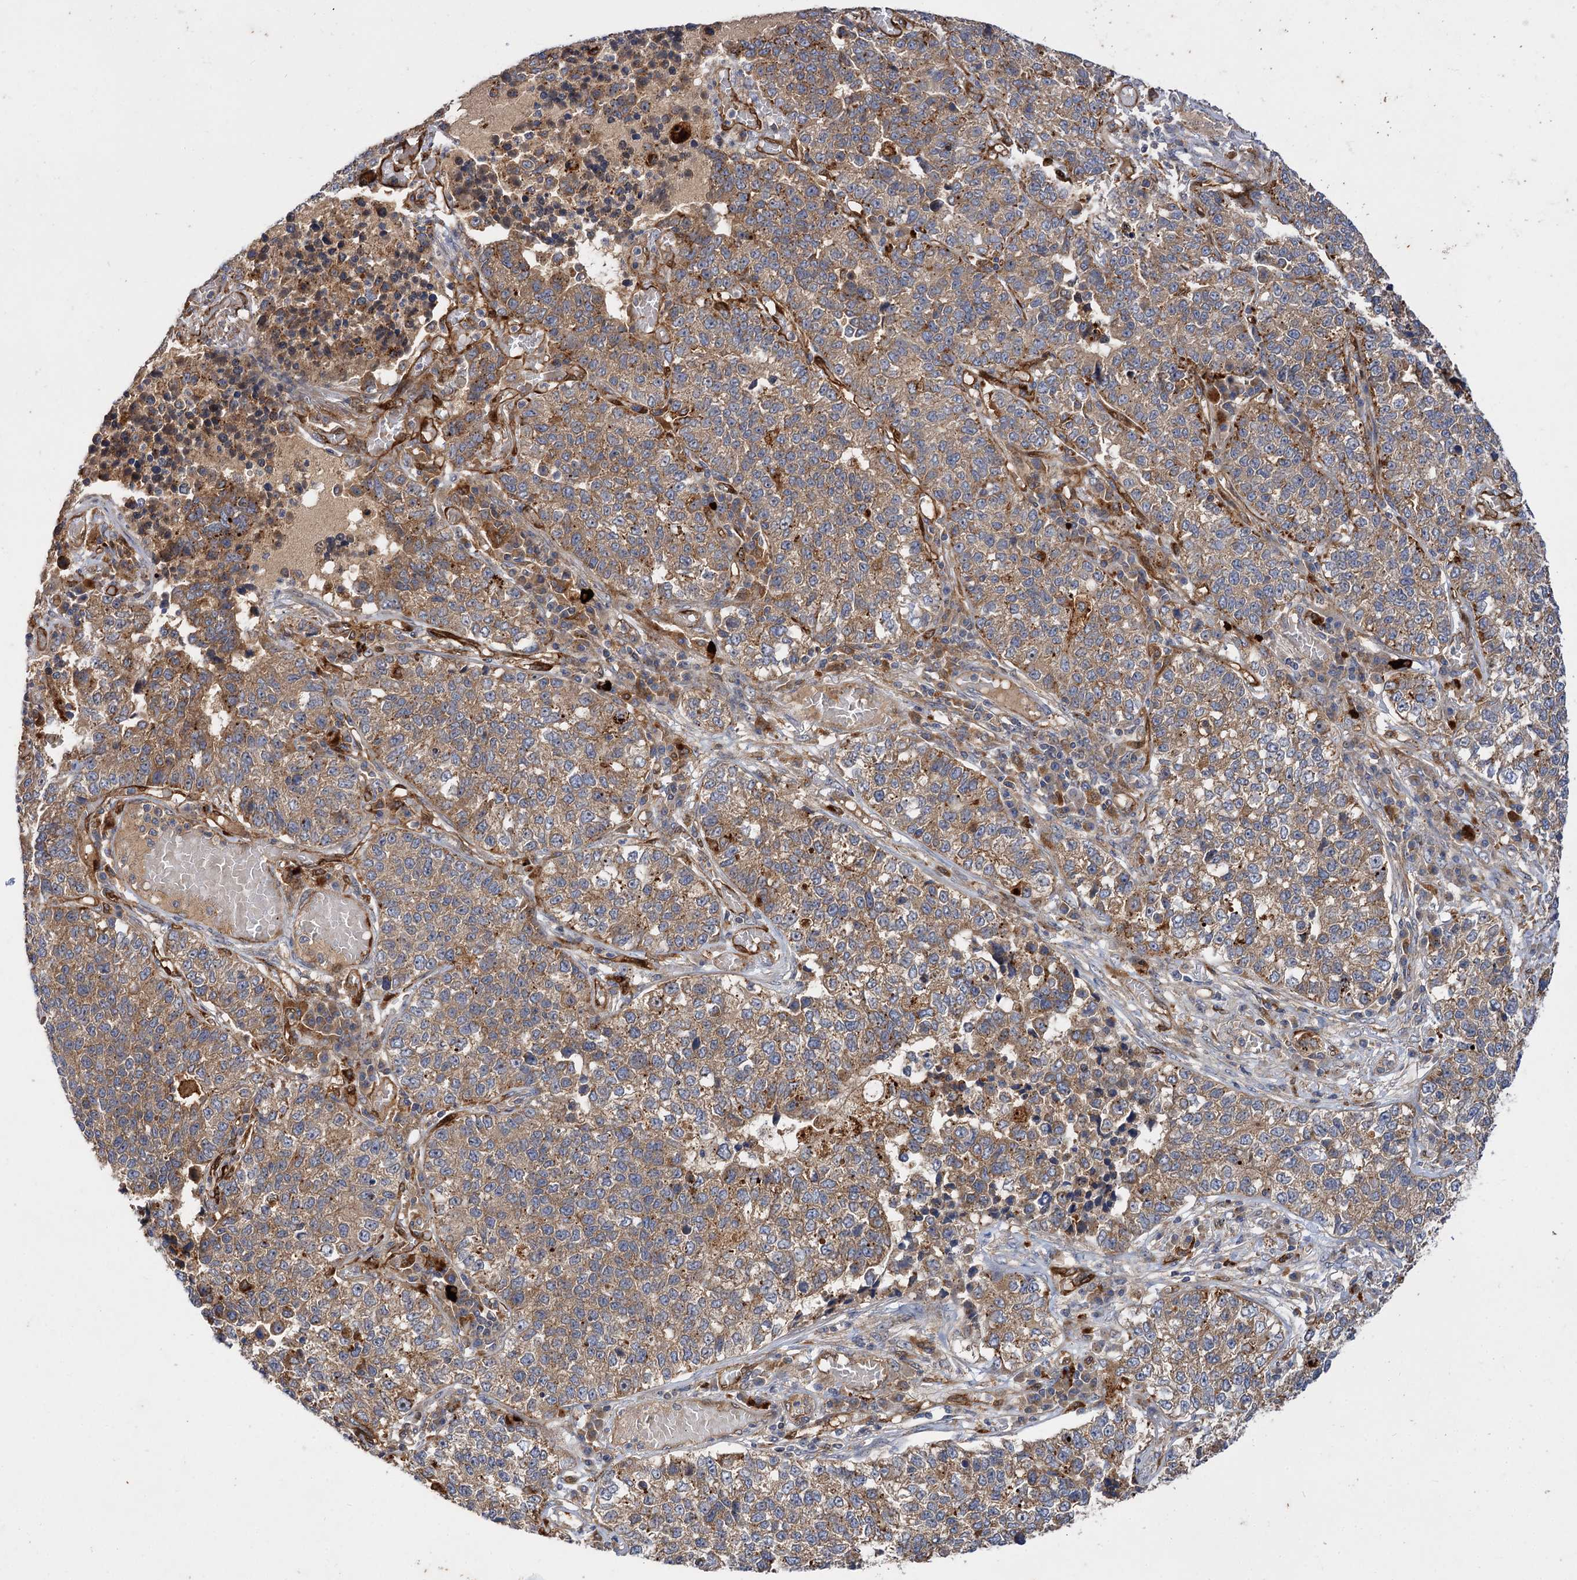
{"staining": {"intensity": "moderate", "quantity": ">75%", "location": "cytoplasmic/membranous"}, "tissue": "lung cancer", "cell_type": "Tumor cells", "image_type": "cancer", "snomed": [{"axis": "morphology", "description": "Adenocarcinoma, NOS"}, {"axis": "topography", "description": "Lung"}], "caption": "Lung adenocarcinoma stained for a protein (brown) demonstrates moderate cytoplasmic/membranous positive expression in about >75% of tumor cells.", "gene": "PATL1", "patient": {"sex": "male", "age": 49}}